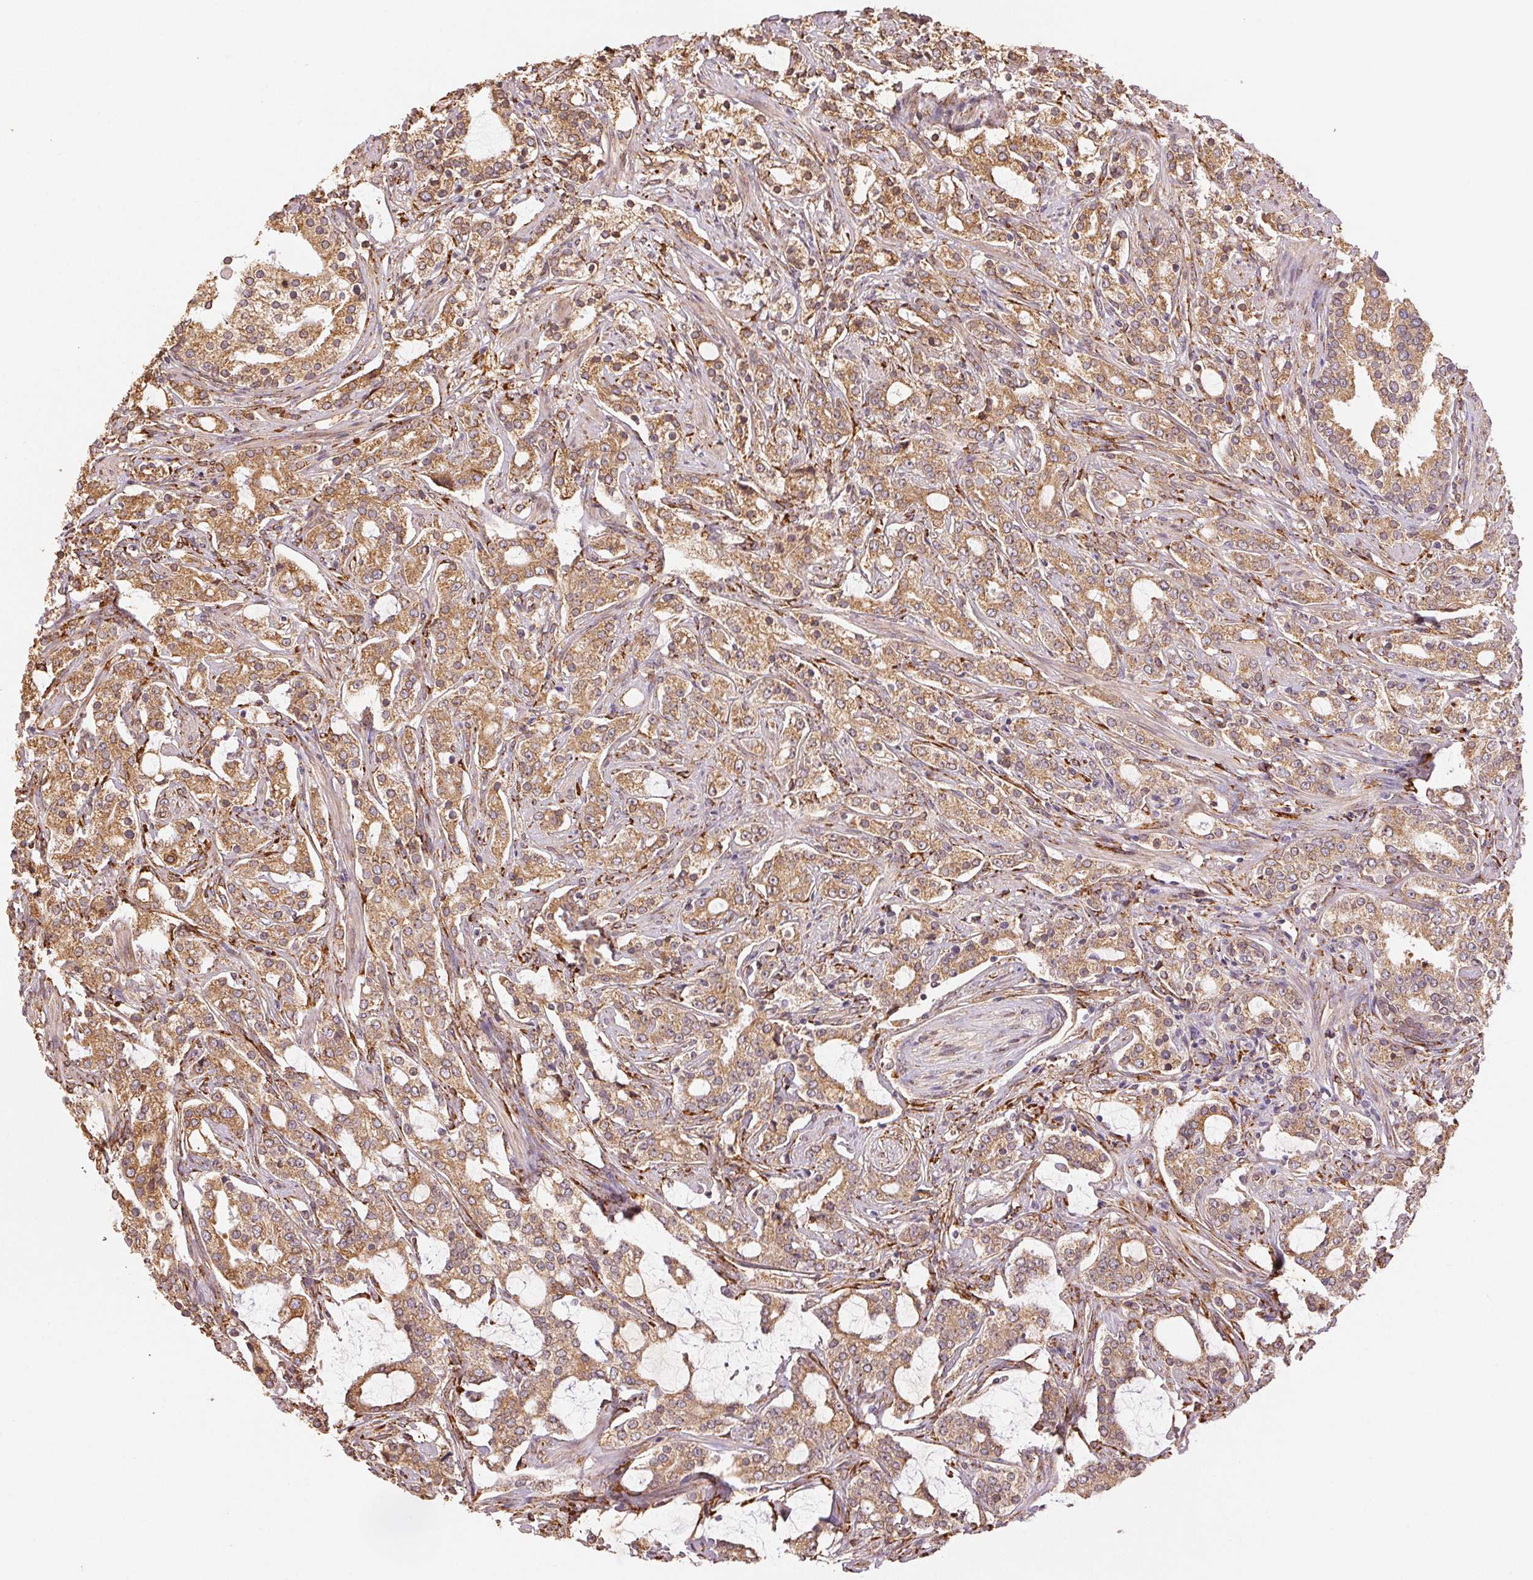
{"staining": {"intensity": "moderate", "quantity": ">75%", "location": "cytoplasmic/membranous"}, "tissue": "prostate cancer", "cell_type": "Tumor cells", "image_type": "cancer", "snomed": [{"axis": "morphology", "description": "Adenocarcinoma, Medium grade"}, {"axis": "topography", "description": "Prostate"}], "caption": "Immunohistochemical staining of prostate cancer (adenocarcinoma (medium-grade)) shows medium levels of moderate cytoplasmic/membranous protein expression in approximately >75% of tumor cells.", "gene": "RCN3", "patient": {"sex": "male", "age": 57}}